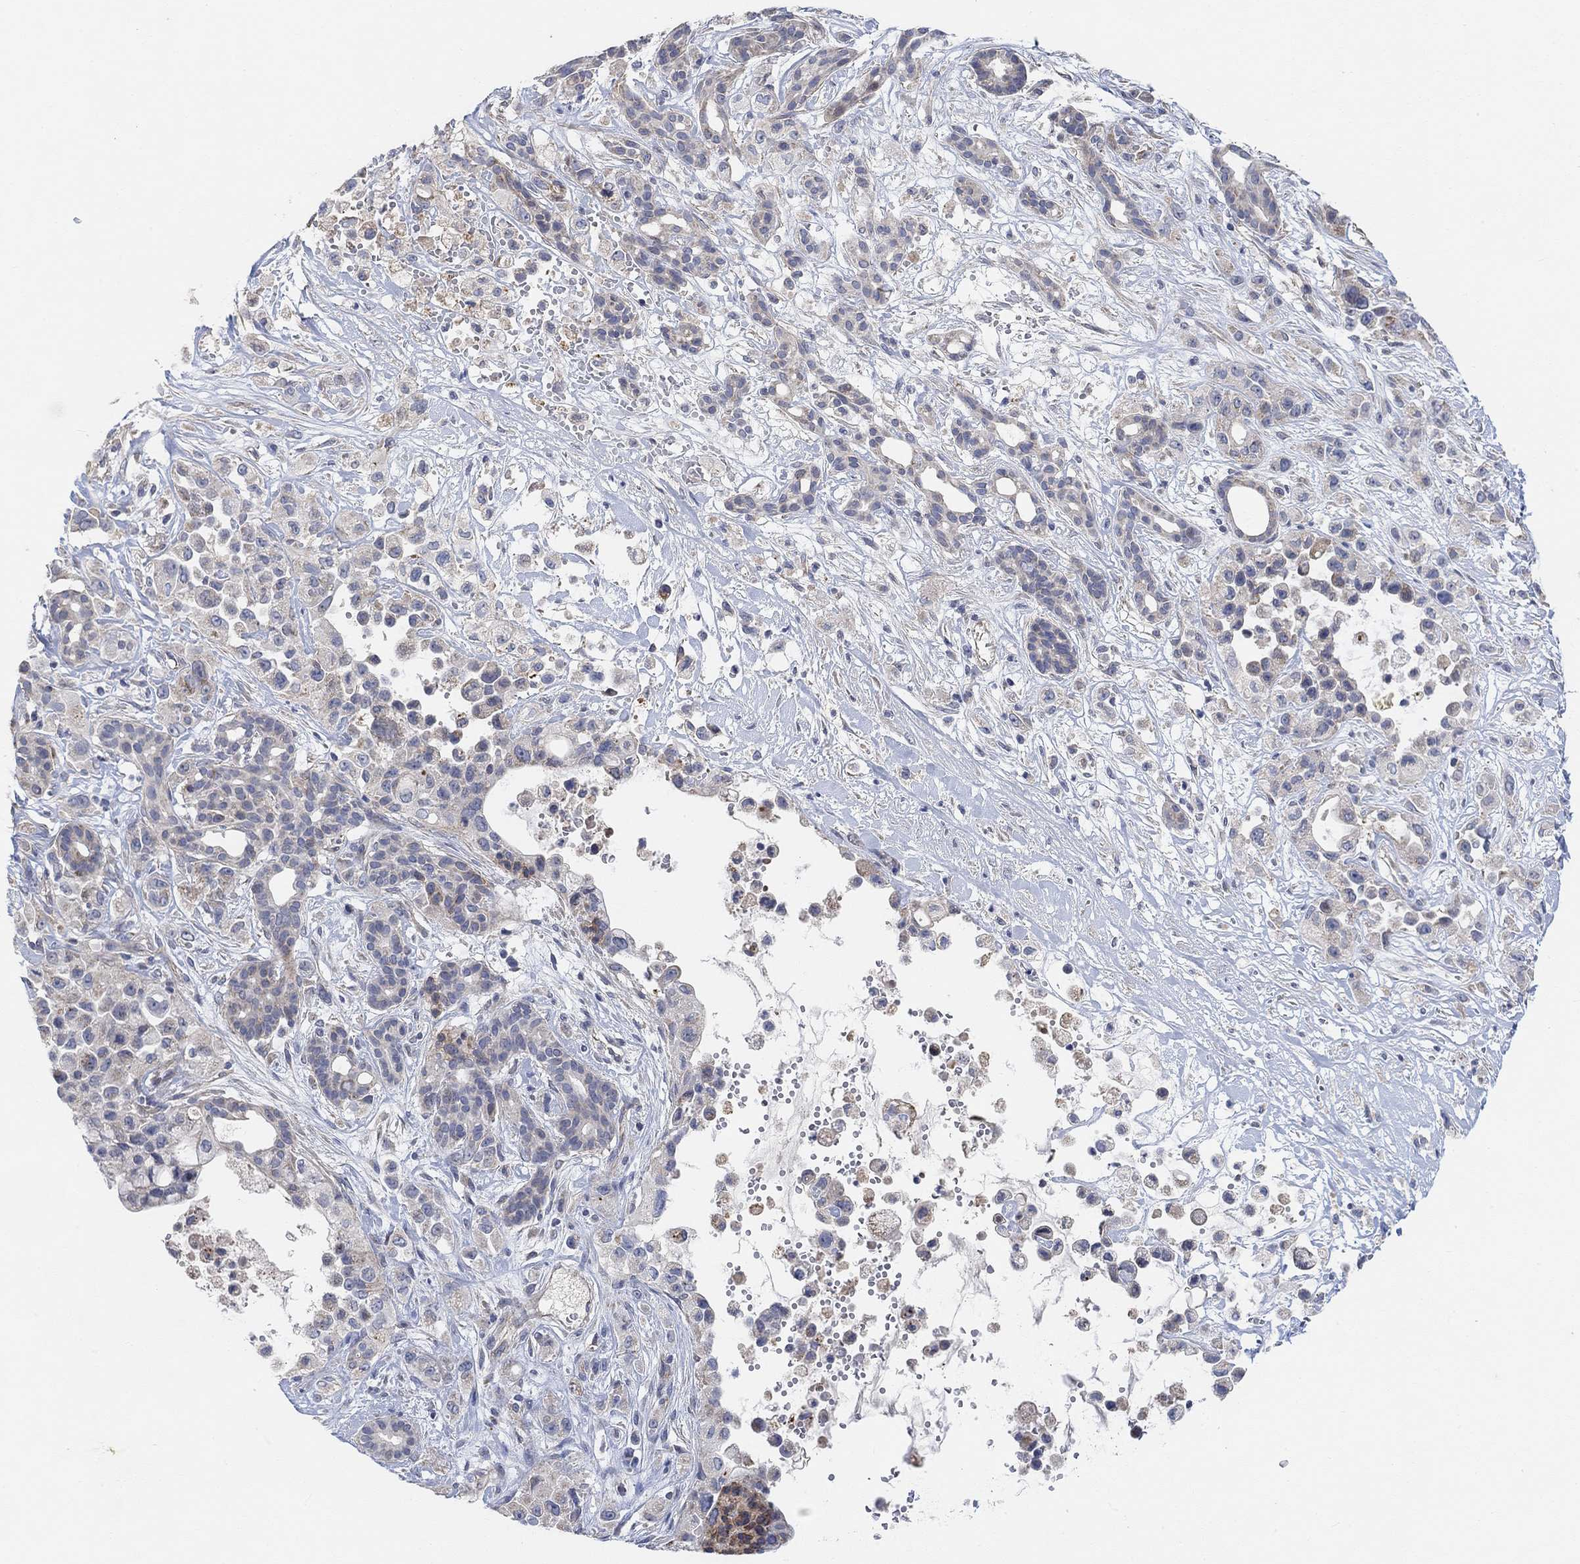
{"staining": {"intensity": "weak", "quantity": ">75%", "location": "cytoplasmic/membranous"}, "tissue": "pancreatic cancer", "cell_type": "Tumor cells", "image_type": "cancer", "snomed": [{"axis": "morphology", "description": "Adenocarcinoma, NOS"}, {"axis": "topography", "description": "Pancreas"}], "caption": "The immunohistochemical stain shows weak cytoplasmic/membranous positivity in tumor cells of pancreatic cancer tissue.", "gene": "HCRTR1", "patient": {"sex": "male", "age": 44}}